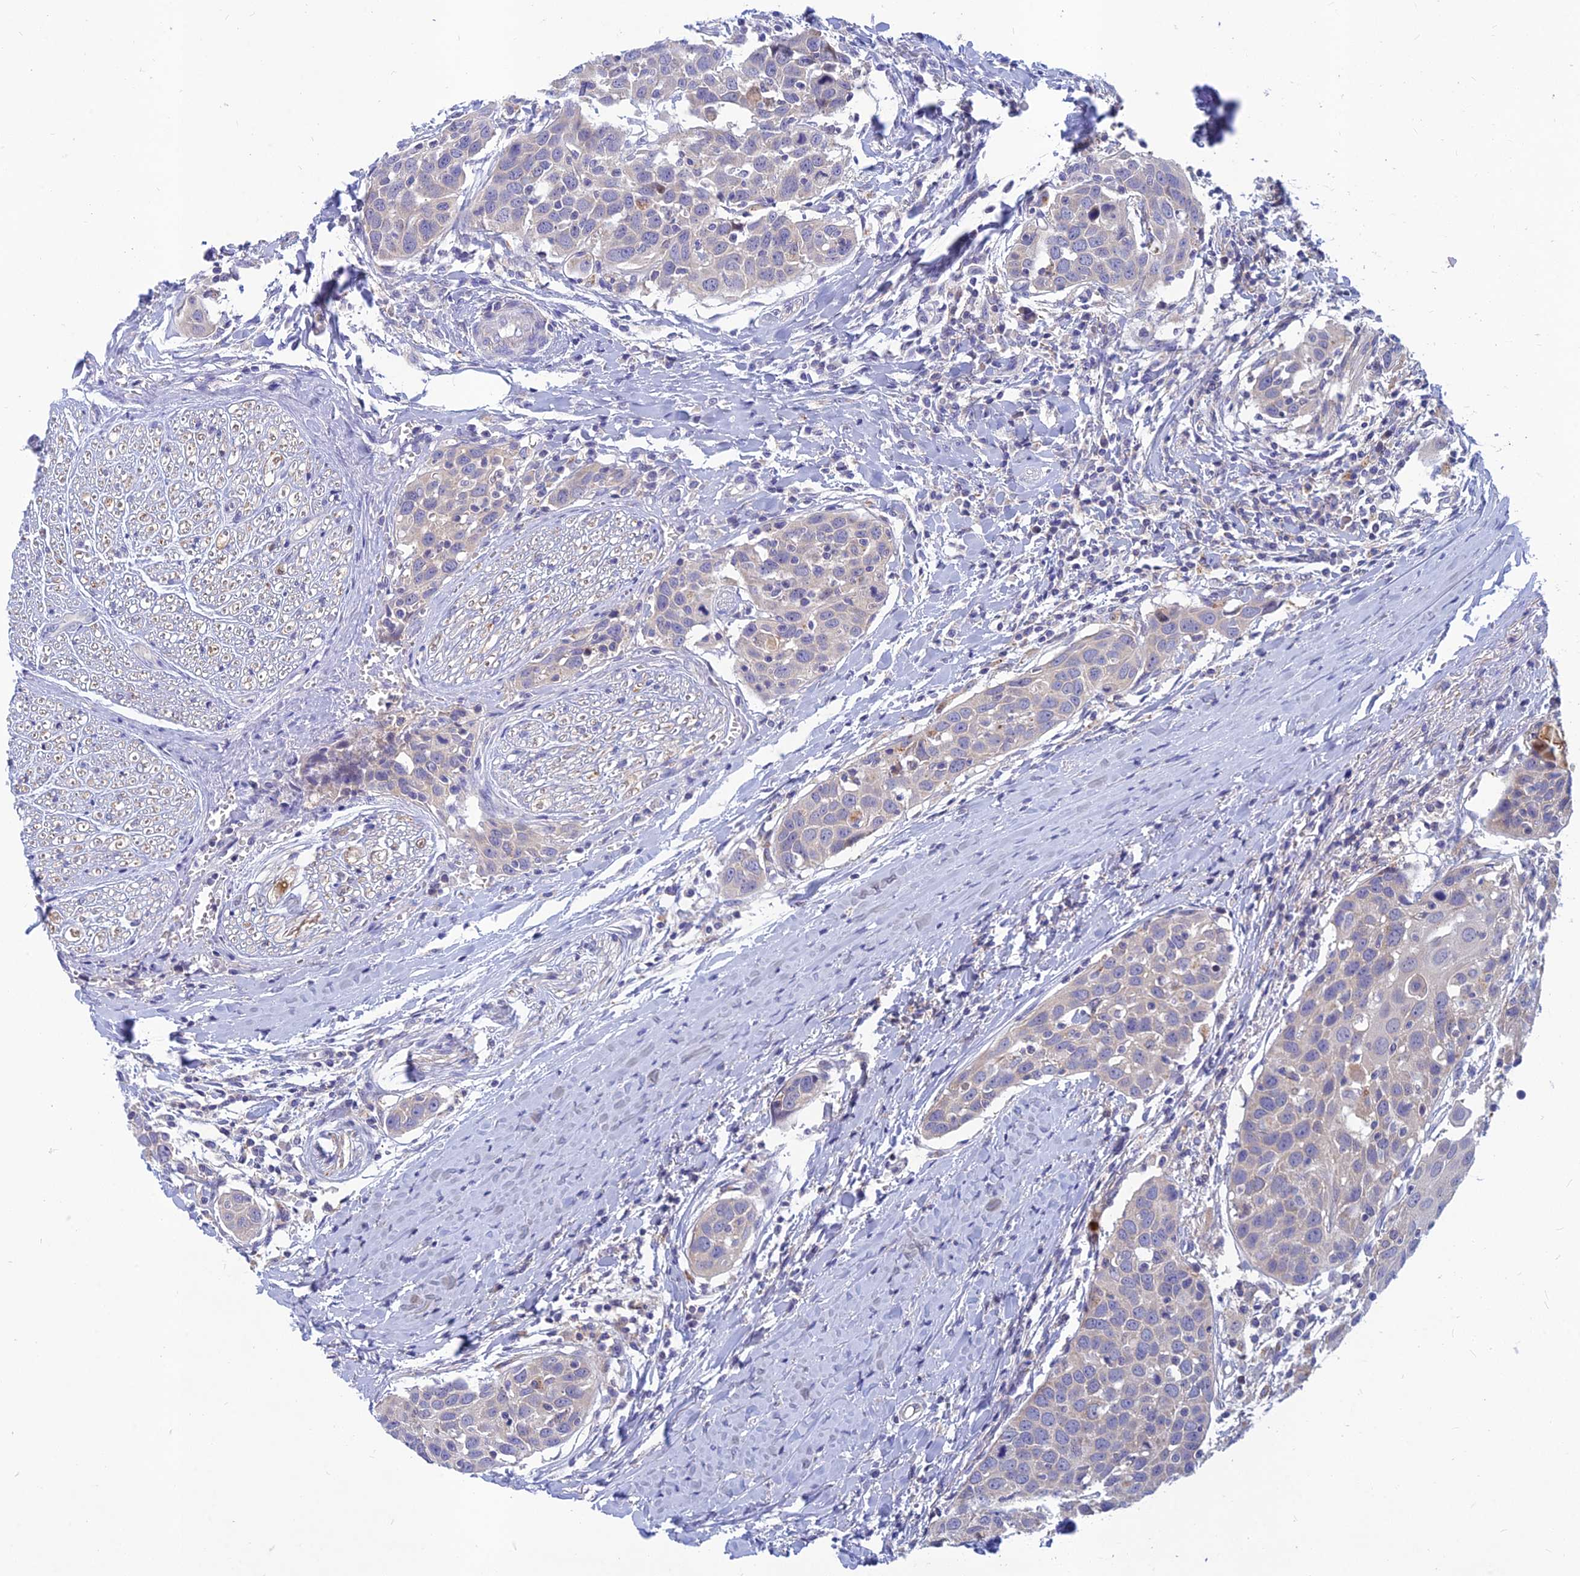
{"staining": {"intensity": "negative", "quantity": "none", "location": "none"}, "tissue": "head and neck cancer", "cell_type": "Tumor cells", "image_type": "cancer", "snomed": [{"axis": "morphology", "description": "Squamous cell carcinoma, NOS"}, {"axis": "topography", "description": "Oral tissue"}, {"axis": "topography", "description": "Head-Neck"}], "caption": "This is an immunohistochemistry (IHC) micrograph of squamous cell carcinoma (head and neck). There is no expression in tumor cells.", "gene": "CACNA1B", "patient": {"sex": "female", "age": 50}}